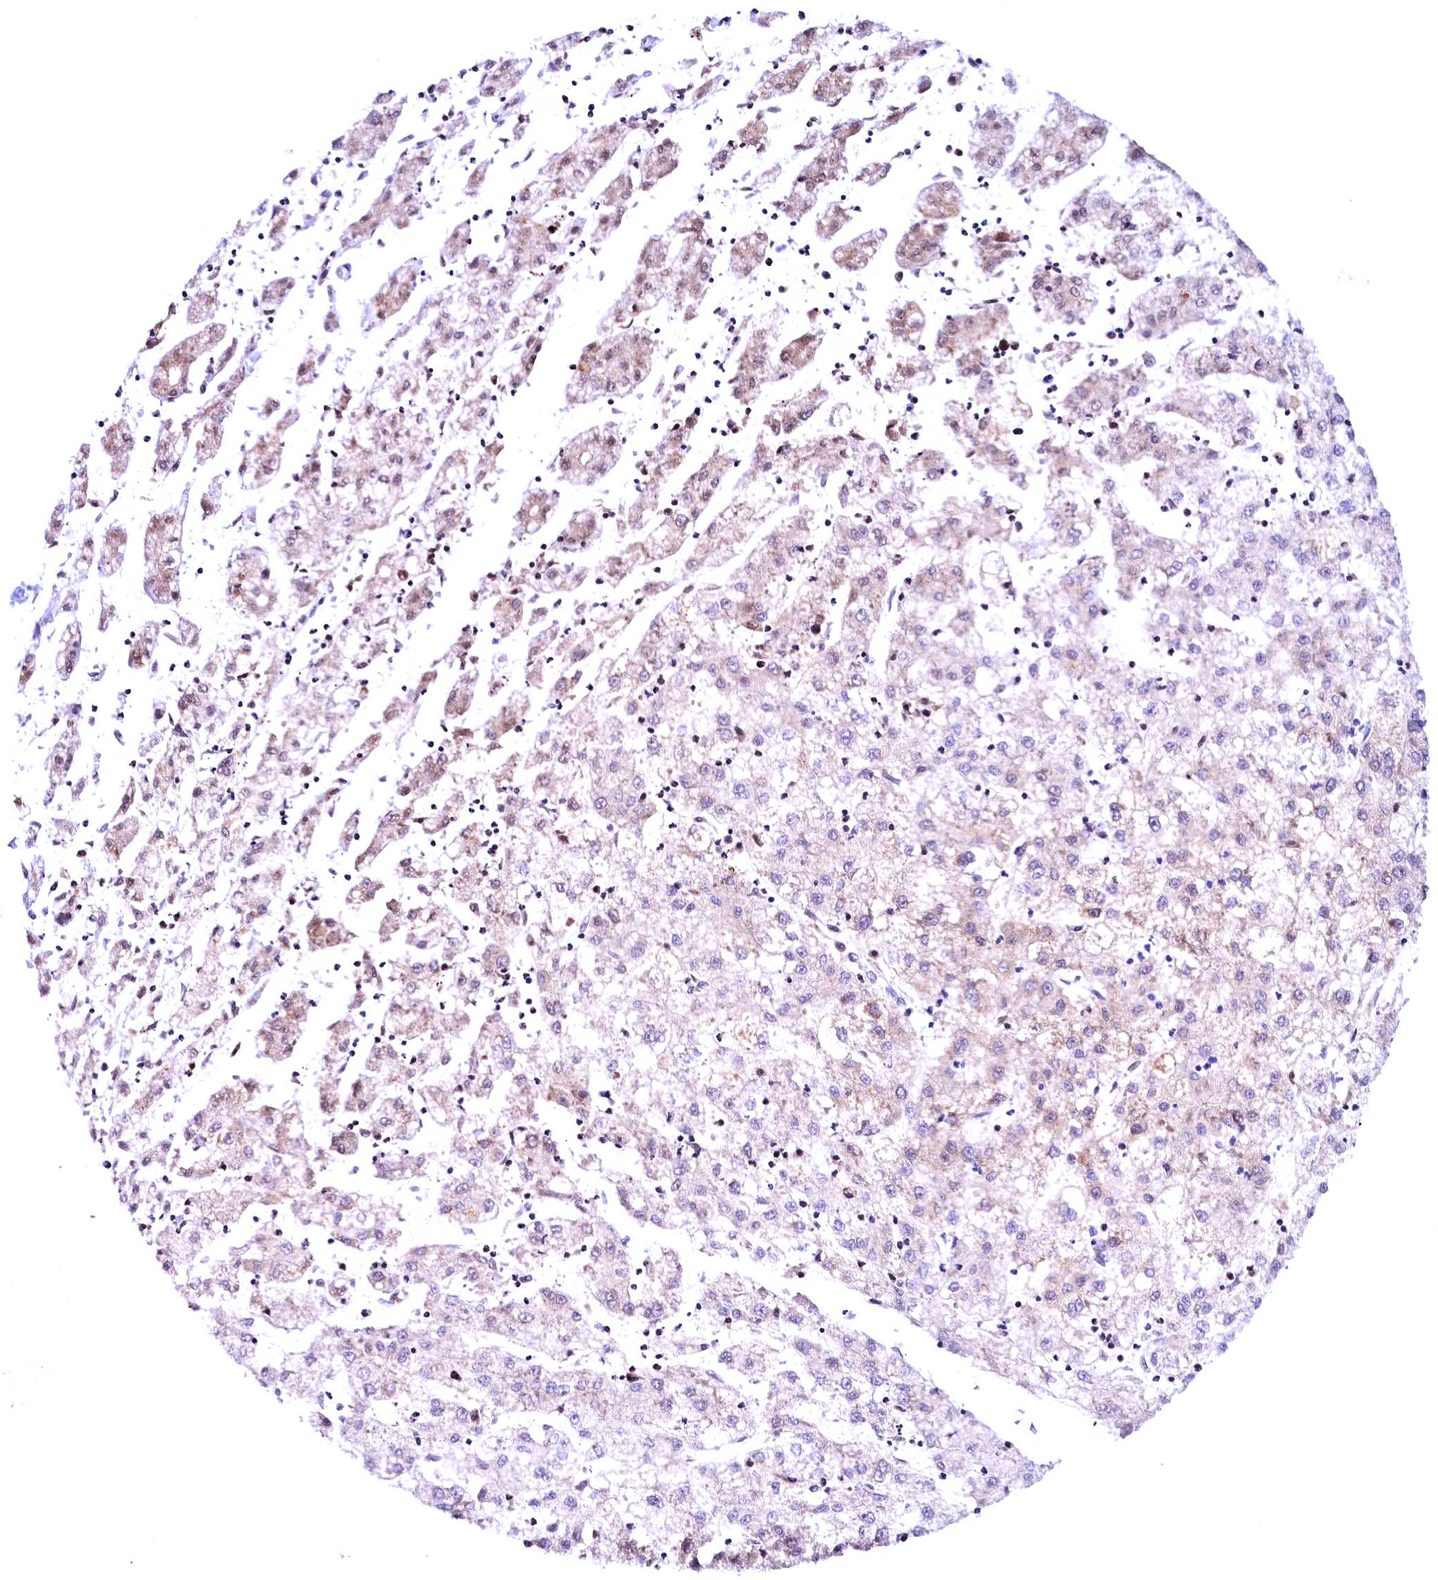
{"staining": {"intensity": "weak", "quantity": "<25%", "location": "cytoplasmic/membranous"}, "tissue": "liver cancer", "cell_type": "Tumor cells", "image_type": "cancer", "snomed": [{"axis": "morphology", "description": "Carcinoma, Hepatocellular, NOS"}, {"axis": "topography", "description": "Liver"}], "caption": "Tumor cells are negative for brown protein staining in hepatocellular carcinoma (liver). (Stains: DAB (3,3'-diaminobenzidine) IHC with hematoxylin counter stain, Microscopy: brightfield microscopy at high magnification).", "gene": "CCDC106", "patient": {"sex": "male", "age": 72}}